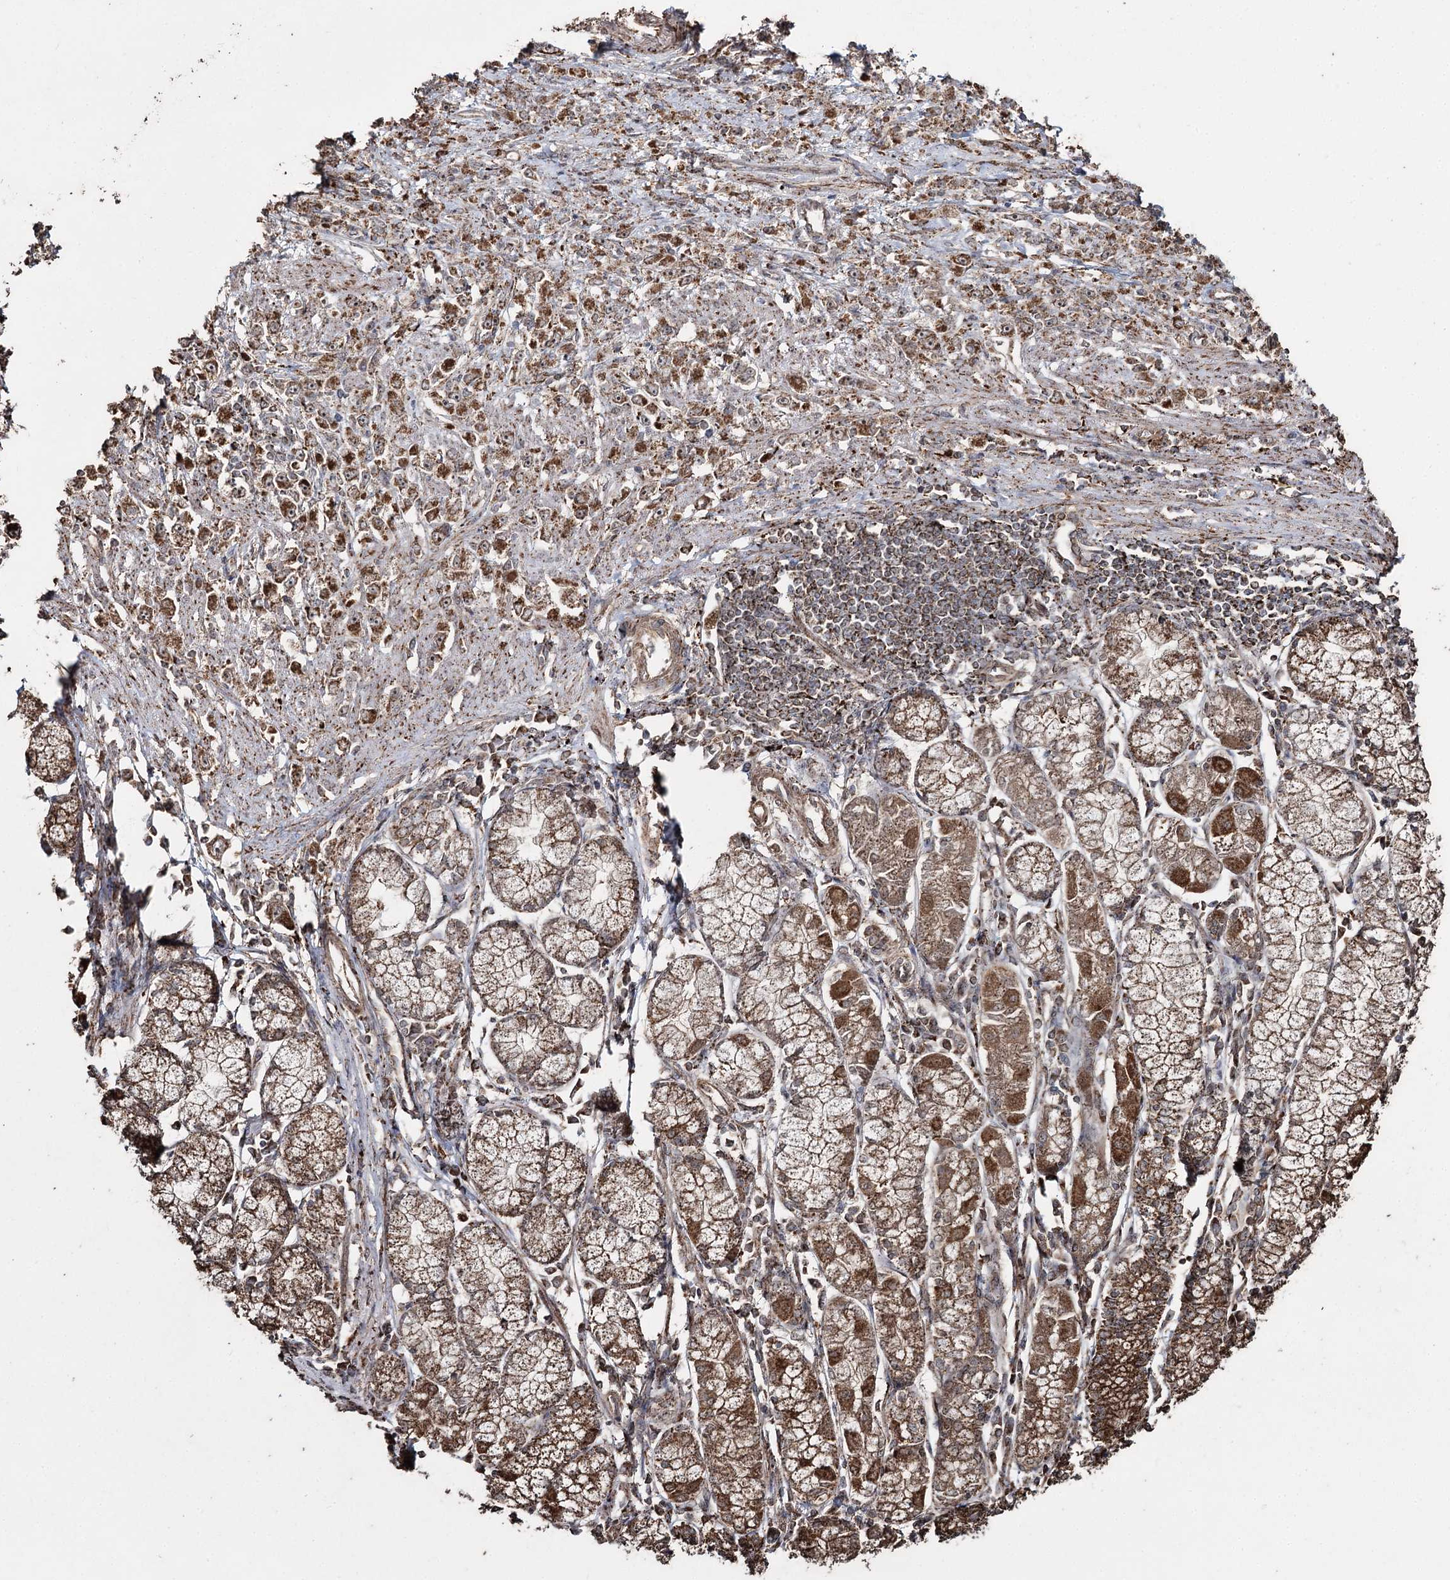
{"staining": {"intensity": "moderate", "quantity": ">75%", "location": "cytoplasmic/membranous"}, "tissue": "stomach cancer", "cell_type": "Tumor cells", "image_type": "cancer", "snomed": [{"axis": "morphology", "description": "Adenocarcinoma, NOS"}, {"axis": "topography", "description": "Stomach"}], "caption": "Immunohistochemical staining of adenocarcinoma (stomach) exhibits moderate cytoplasmic/membranous protein expression in about >75% of tumor cells.", "gene": "SLF2", "patient": {"sex": "female", "age": 59}}